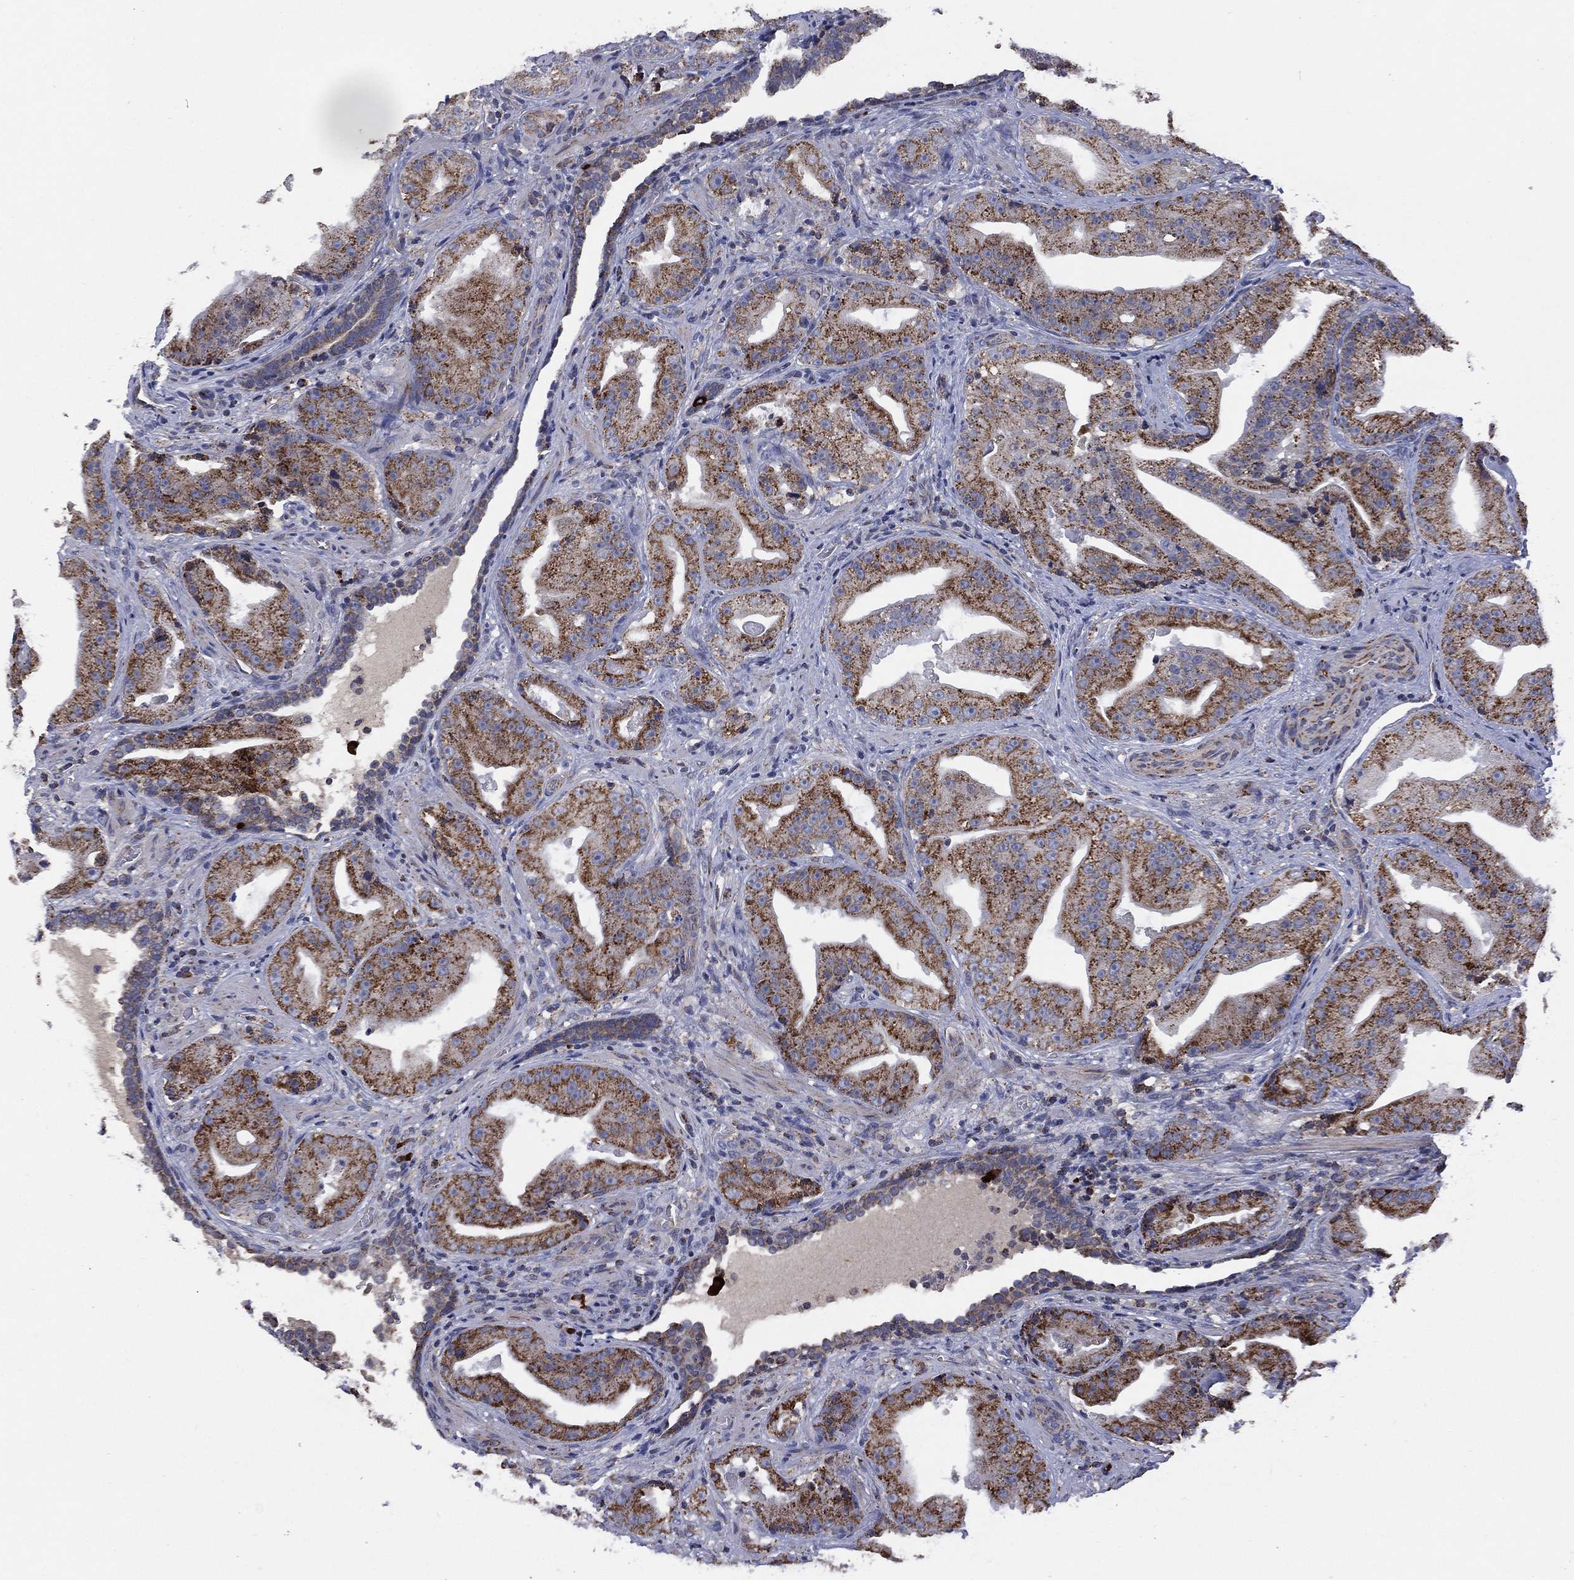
{"staining": {"intensity": "strong", "quantity": ">75%", "location": "cytoplasmic/membranous"}, "tissue": "prostate cancer", "cell_type": "Tumor cells", "image_type": "cancer", "snomed": [{"axis": "morphology", "description": "Adenocarcinoma, Low grade"}, {"axis": "topography", "description": "Prostate"}], "caption": "High-magnification brightfield microscopy of prostate cancer (low-grade adenocarcinoma) stained with DAB (3,3'-diaminobenzidine) (brown) and counterstained with hematoxylin (blue). tumor cells exhibit strong cytoplasmic/membranous expression is identified in about>75% of cells. (DAB IHC with brightfield microscopy, high magnification).", "gene": "PPP2R5A", "patient": {"sex": "male", "age": 62}}